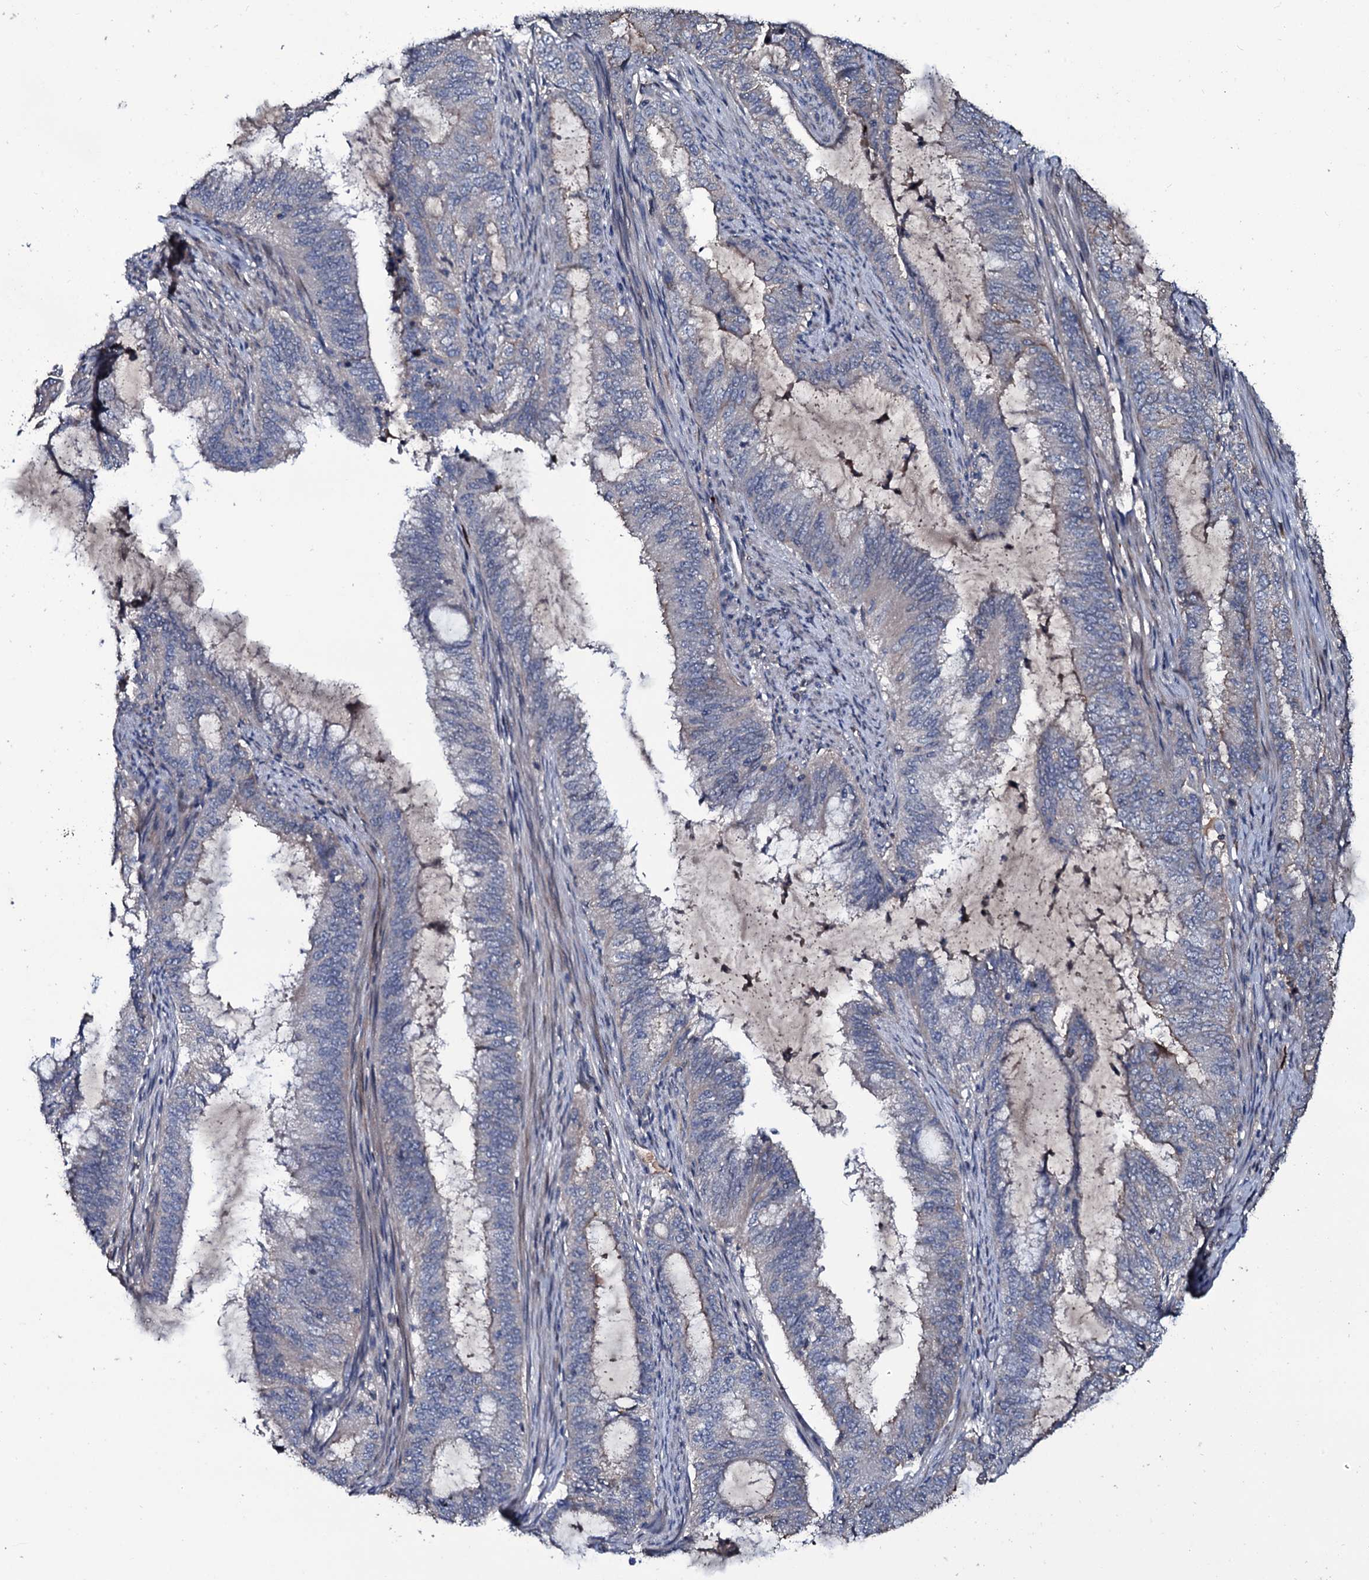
{"staining": {"intensity": "negative", "quantity": "none", "location": "none"}, "tissue": "endometrial cancer", "cell_type": "Tumor cells", "image_type": "cancer", "snomed": [{"axis": "morphology", "description": "Adenocarcinoma, NOS"}, {"axis": "topography", "description": "Endometrium"}], "caption": "The micrograph demonstrates no significant expression in tumor cells of adenocarcinoma (endometrial).", "gene": "LYG2", "patient": {"sex": "female", "age": 51}}